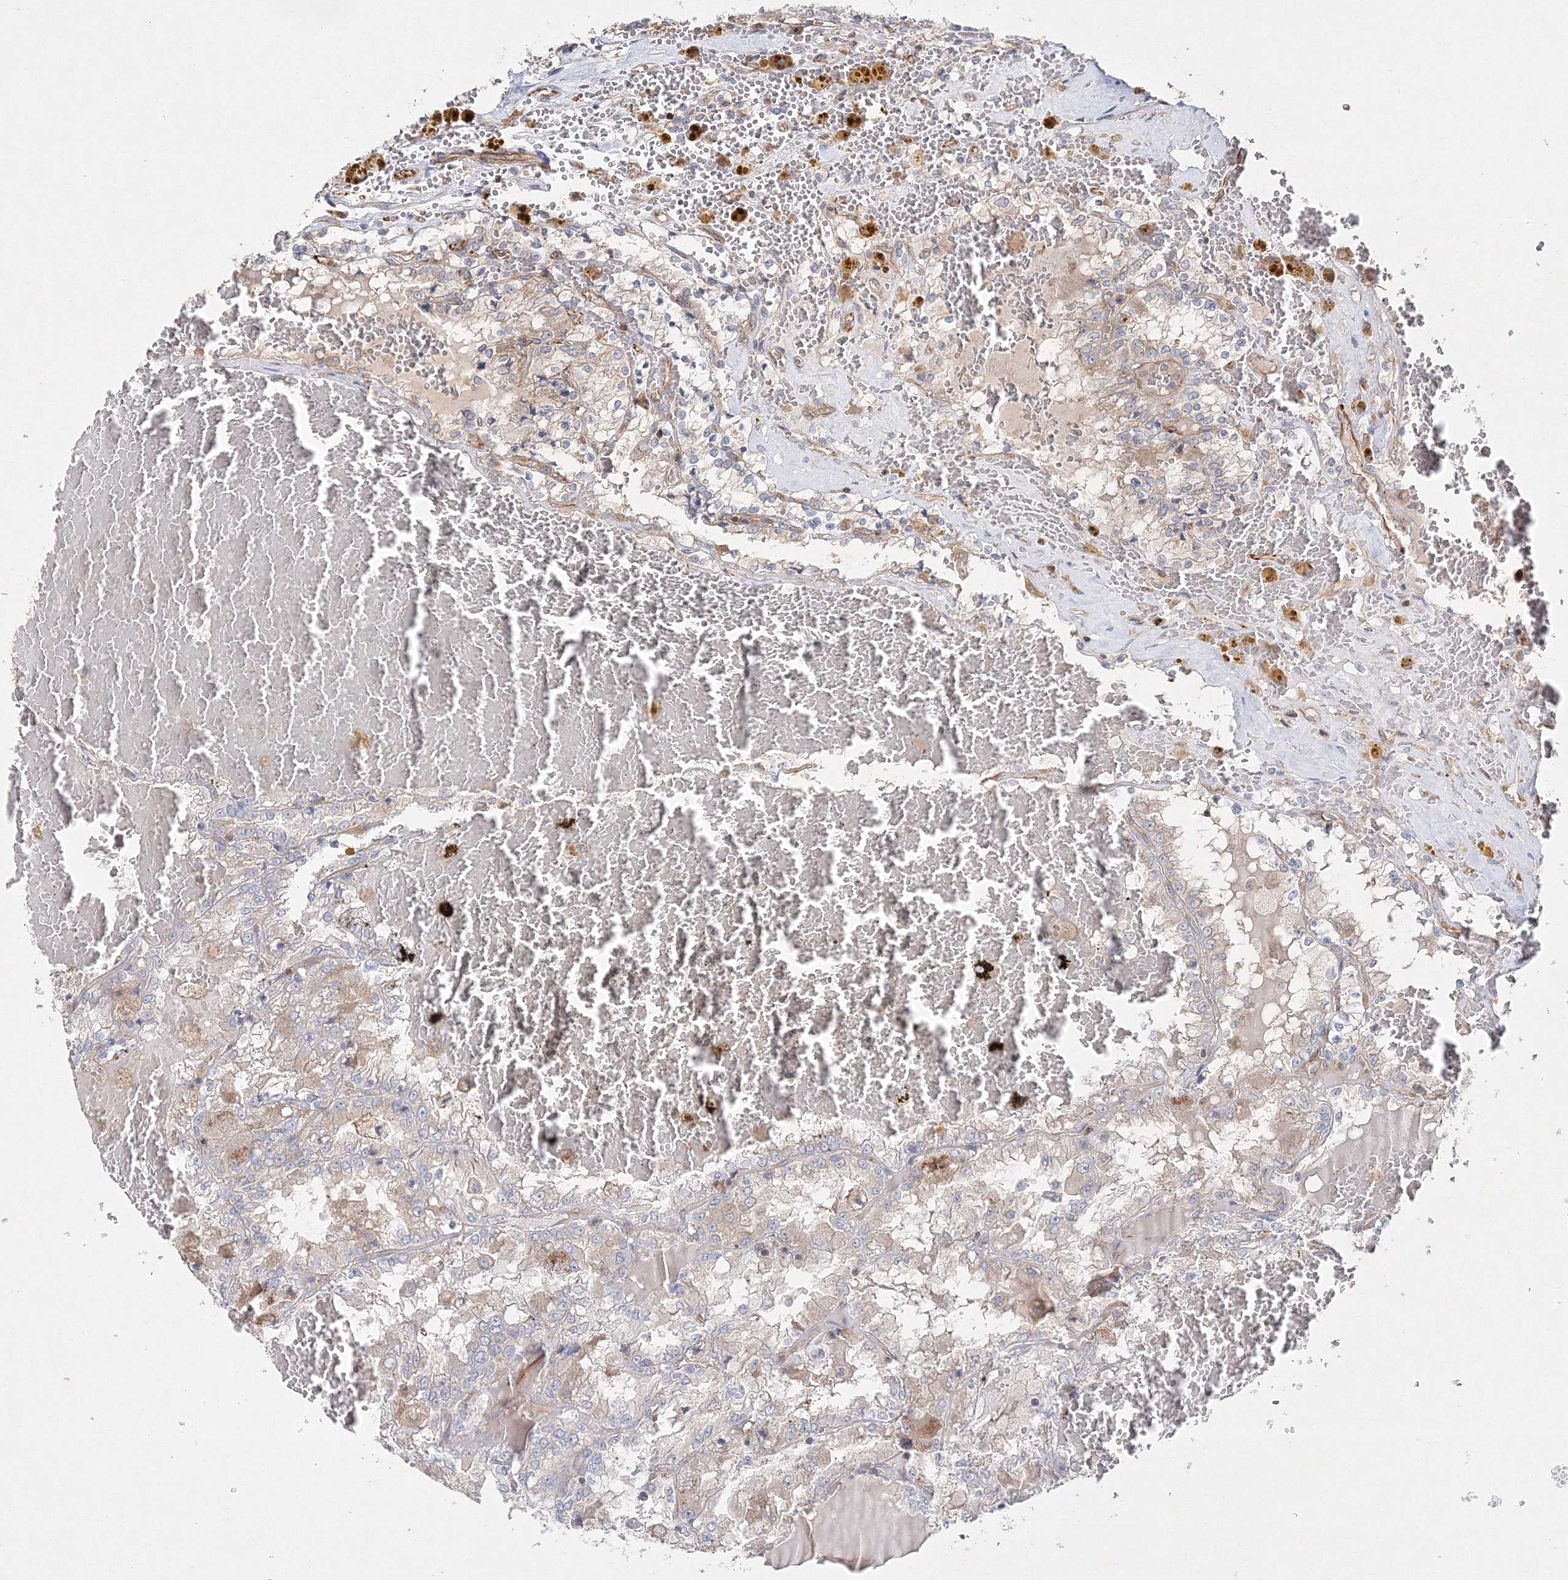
{"staining": {"intensity": "negative", "quantity": "none", "location": "none"}, "tissue": "renal cancer", "cell_type": "Tumor cells", "image_type": "cancer", "snomed": [{"axis": "morphology", "description": "Adenocarcinoma, NOS"}, {"axis": "topography", "description": "Kidney"}], "caption": "There is no significant expression in tumor cells of renal adenocarcinoma. Nuclei are stained in blue.", "gene": "WDR37", "patient": {"sex": "female", "age": 56}}